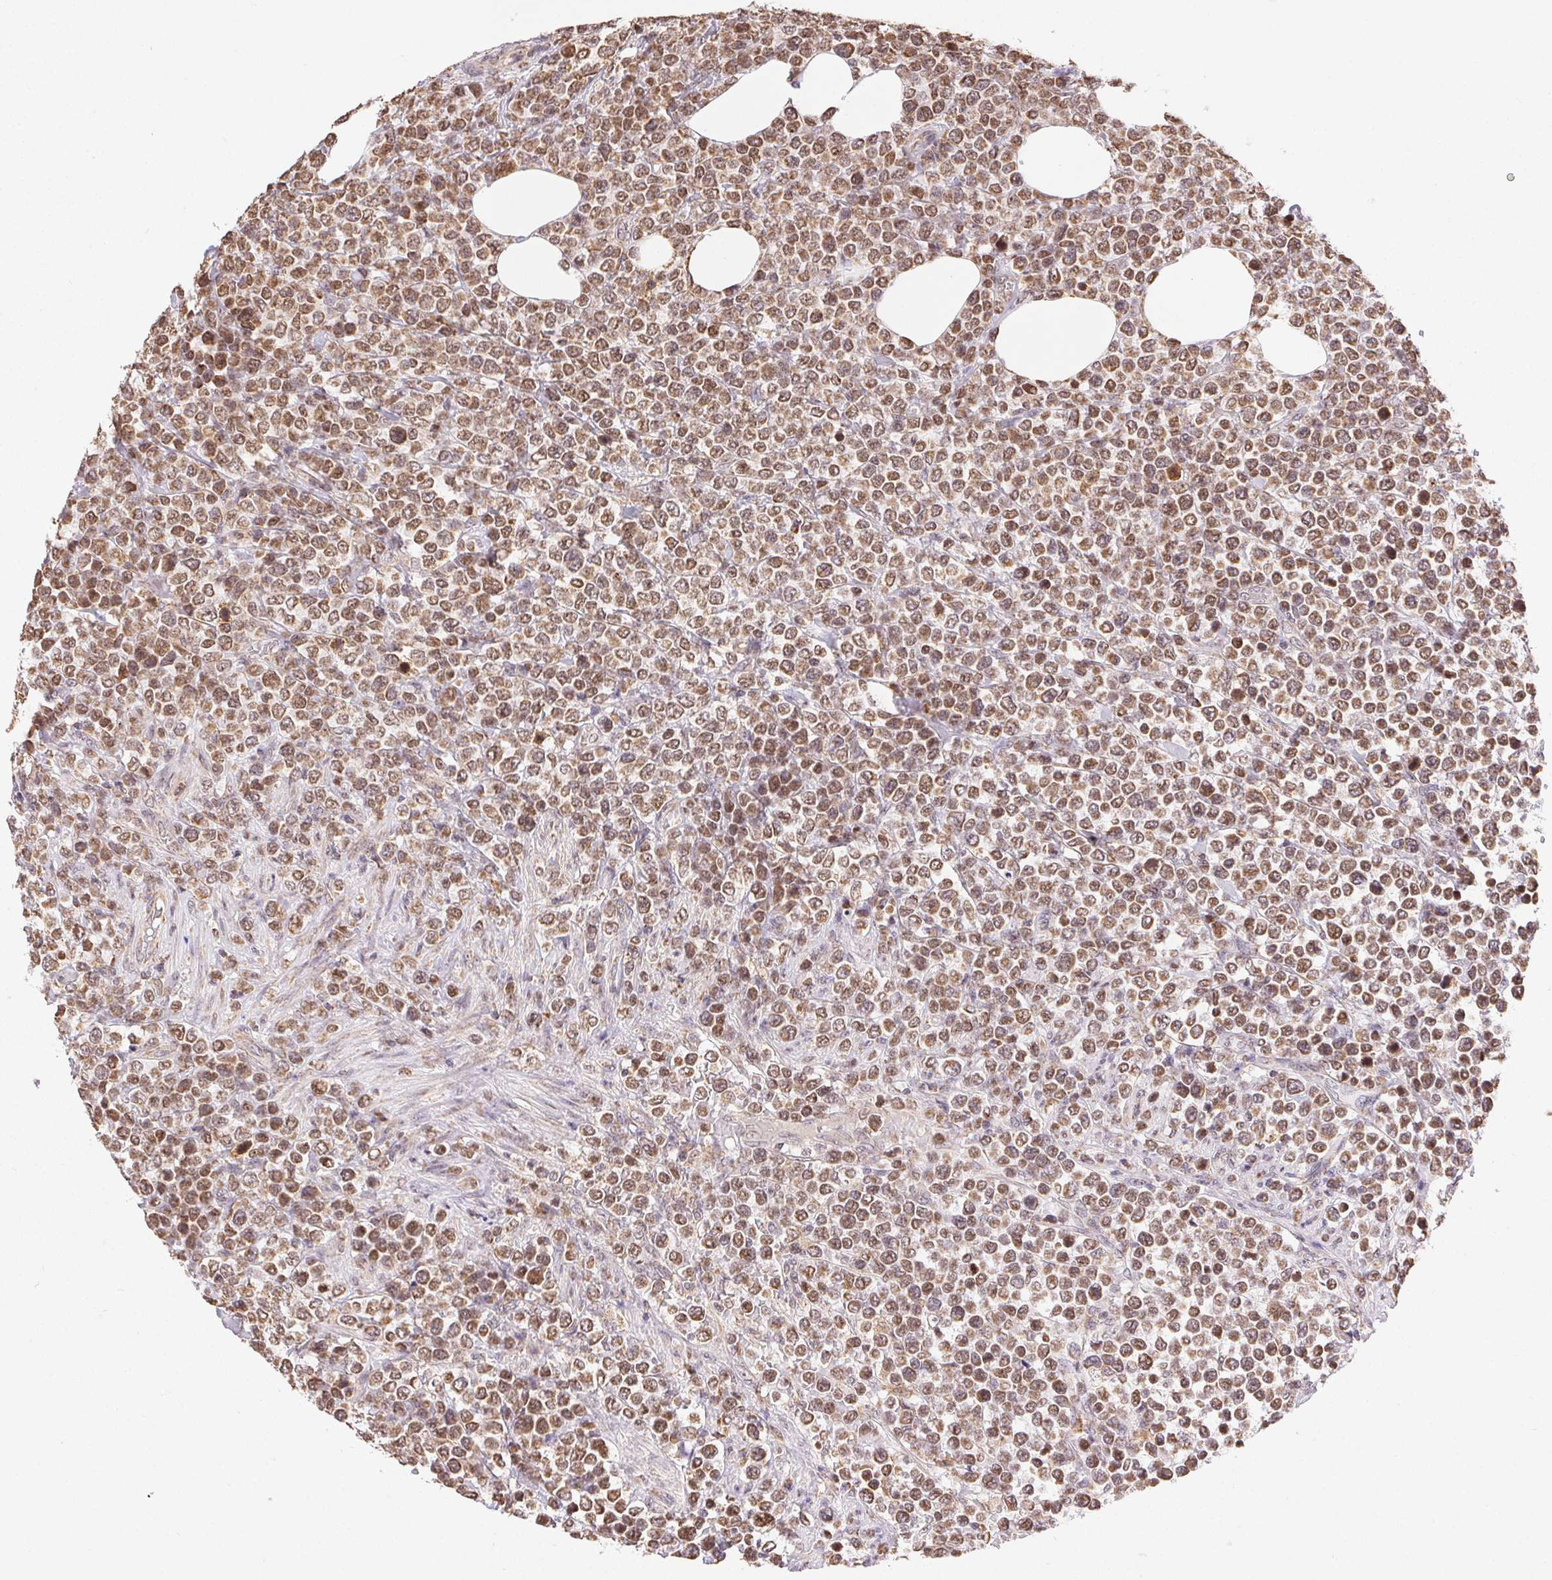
{"staining": {"intensity": "moderate", "quantity": ">75%", "location": "nuclear"}, "tissue": "lymphoma", "cell_type": "Tumor cells", "image_type": "cancer", "snomed": [{"axis": "morphology", "description": "Malignant lymphoma, non-Hodgkin's type, High grade"}, {"axis": "topography", "description": "Soft tissue"}], "caption": "The immunohistochemical stain highlights moderate nuclear positivity in tumor cells of high-grade malignant lymphoma, non-Hodgkin's type tissue.", "gene": "PIWIL4", "patient": {"sex": "female", "age": 56}}